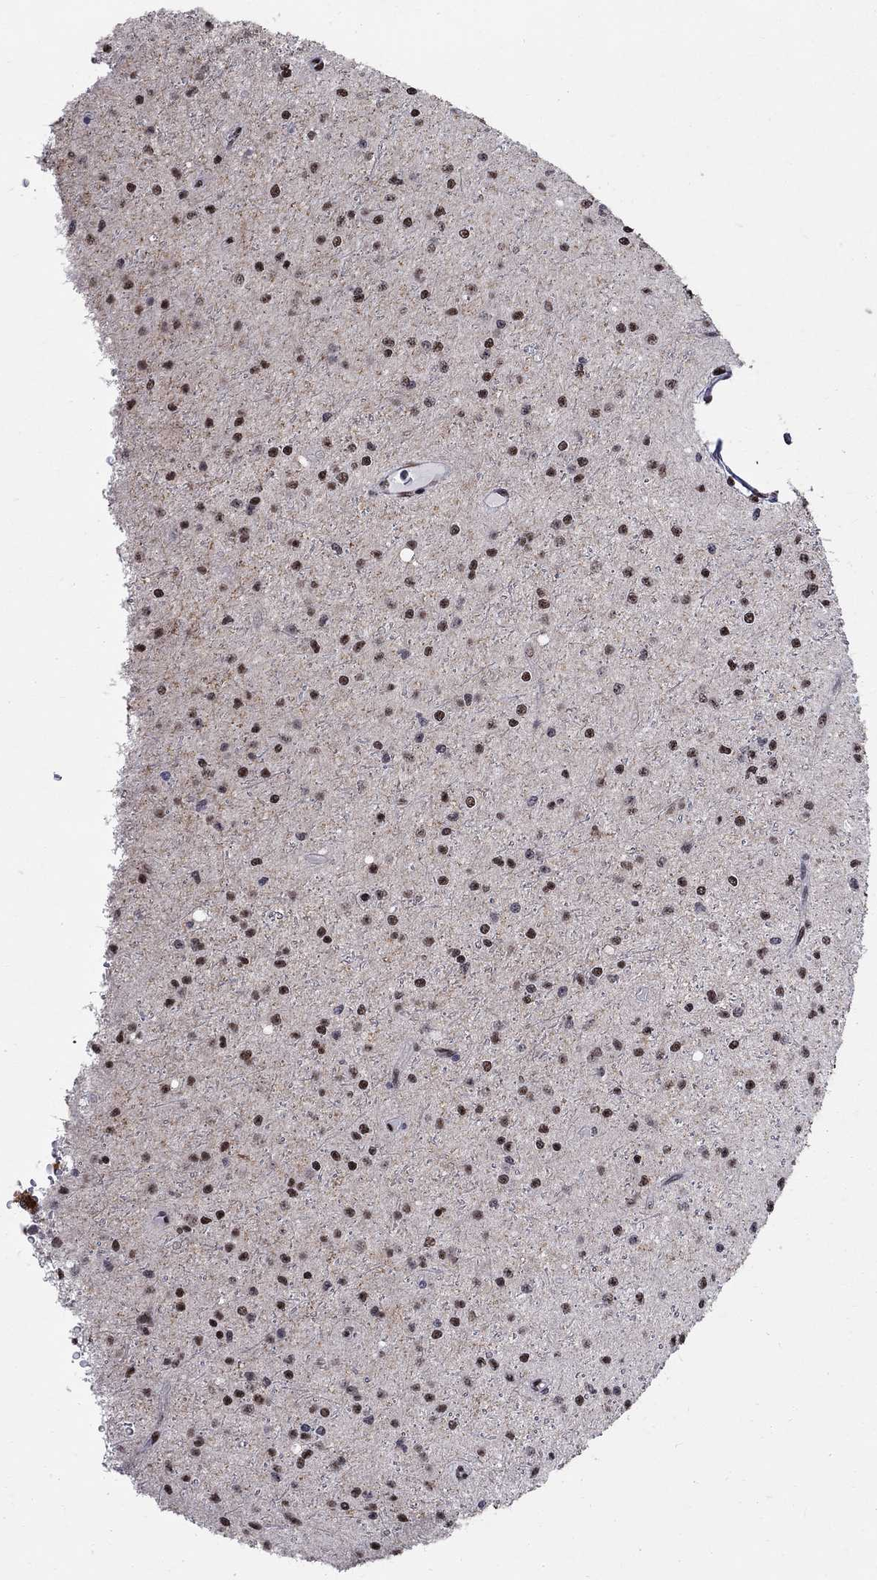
{"staining": {"intensity": "strong", "quantity": ">75%", "location": "nuclear"}, "tissue": "glioma", "cell_type": "Tumor cells", "image_type": "cancer", "snomed": [{"axis": "morphology", "description": "Glioma, malignant, Low grade"}, {"axis": "topography", "description": "Brain"}], "caption": "Tumor cells display high levels of strong nuclear positivity in about >75% of cells in glioma.", "gene": "FBXO16", "patient": {"sex": "male", "age": 27}}